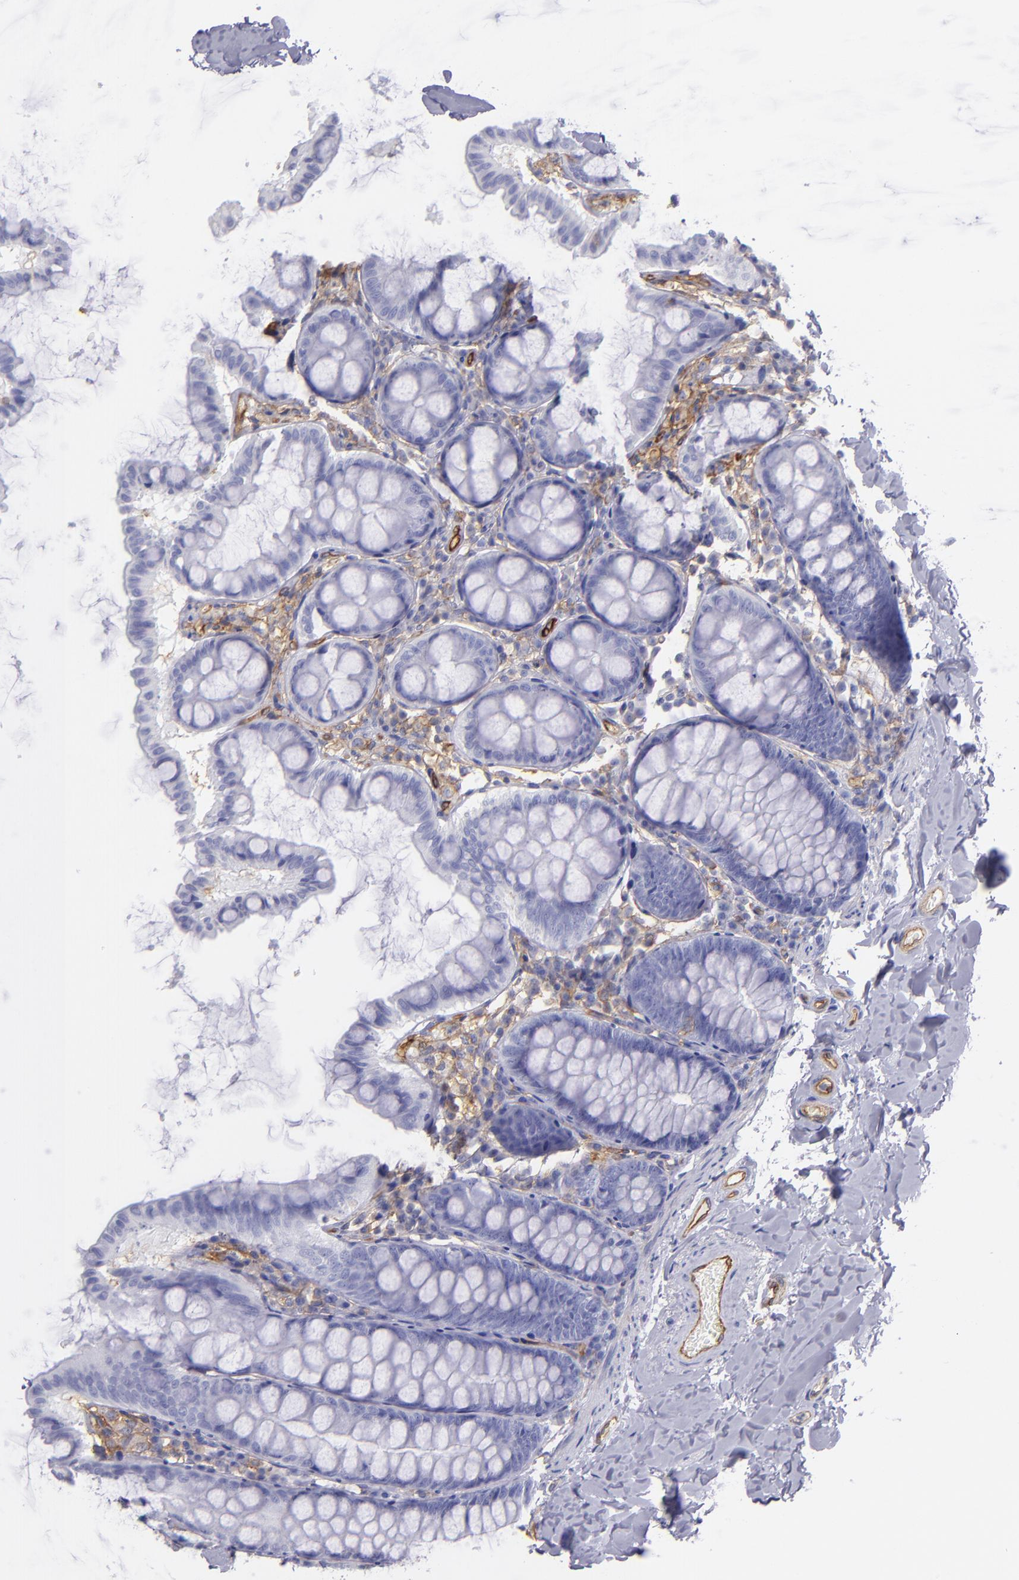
{"staining": {"intensity": "moderate", "quantity": ">75%", "location": "cytoplasmic/membranous"}, "tissue": "colon", "cell_type": "Endothelial cells", "image_type": "normal", "snomed": [{"axis": "morphology", "description": "Normal tissue, NOS"}, {"axis": "topography", "description": "Colon"}], "caption": "Brown immunohistochemical staining in unremarkable human colon reveals moderate cytoplasmic/membranous expression in approximately >75% of endothelial cells.", "gene": "ENTPD1", "patient": {"sex": "female", "age": 61}}